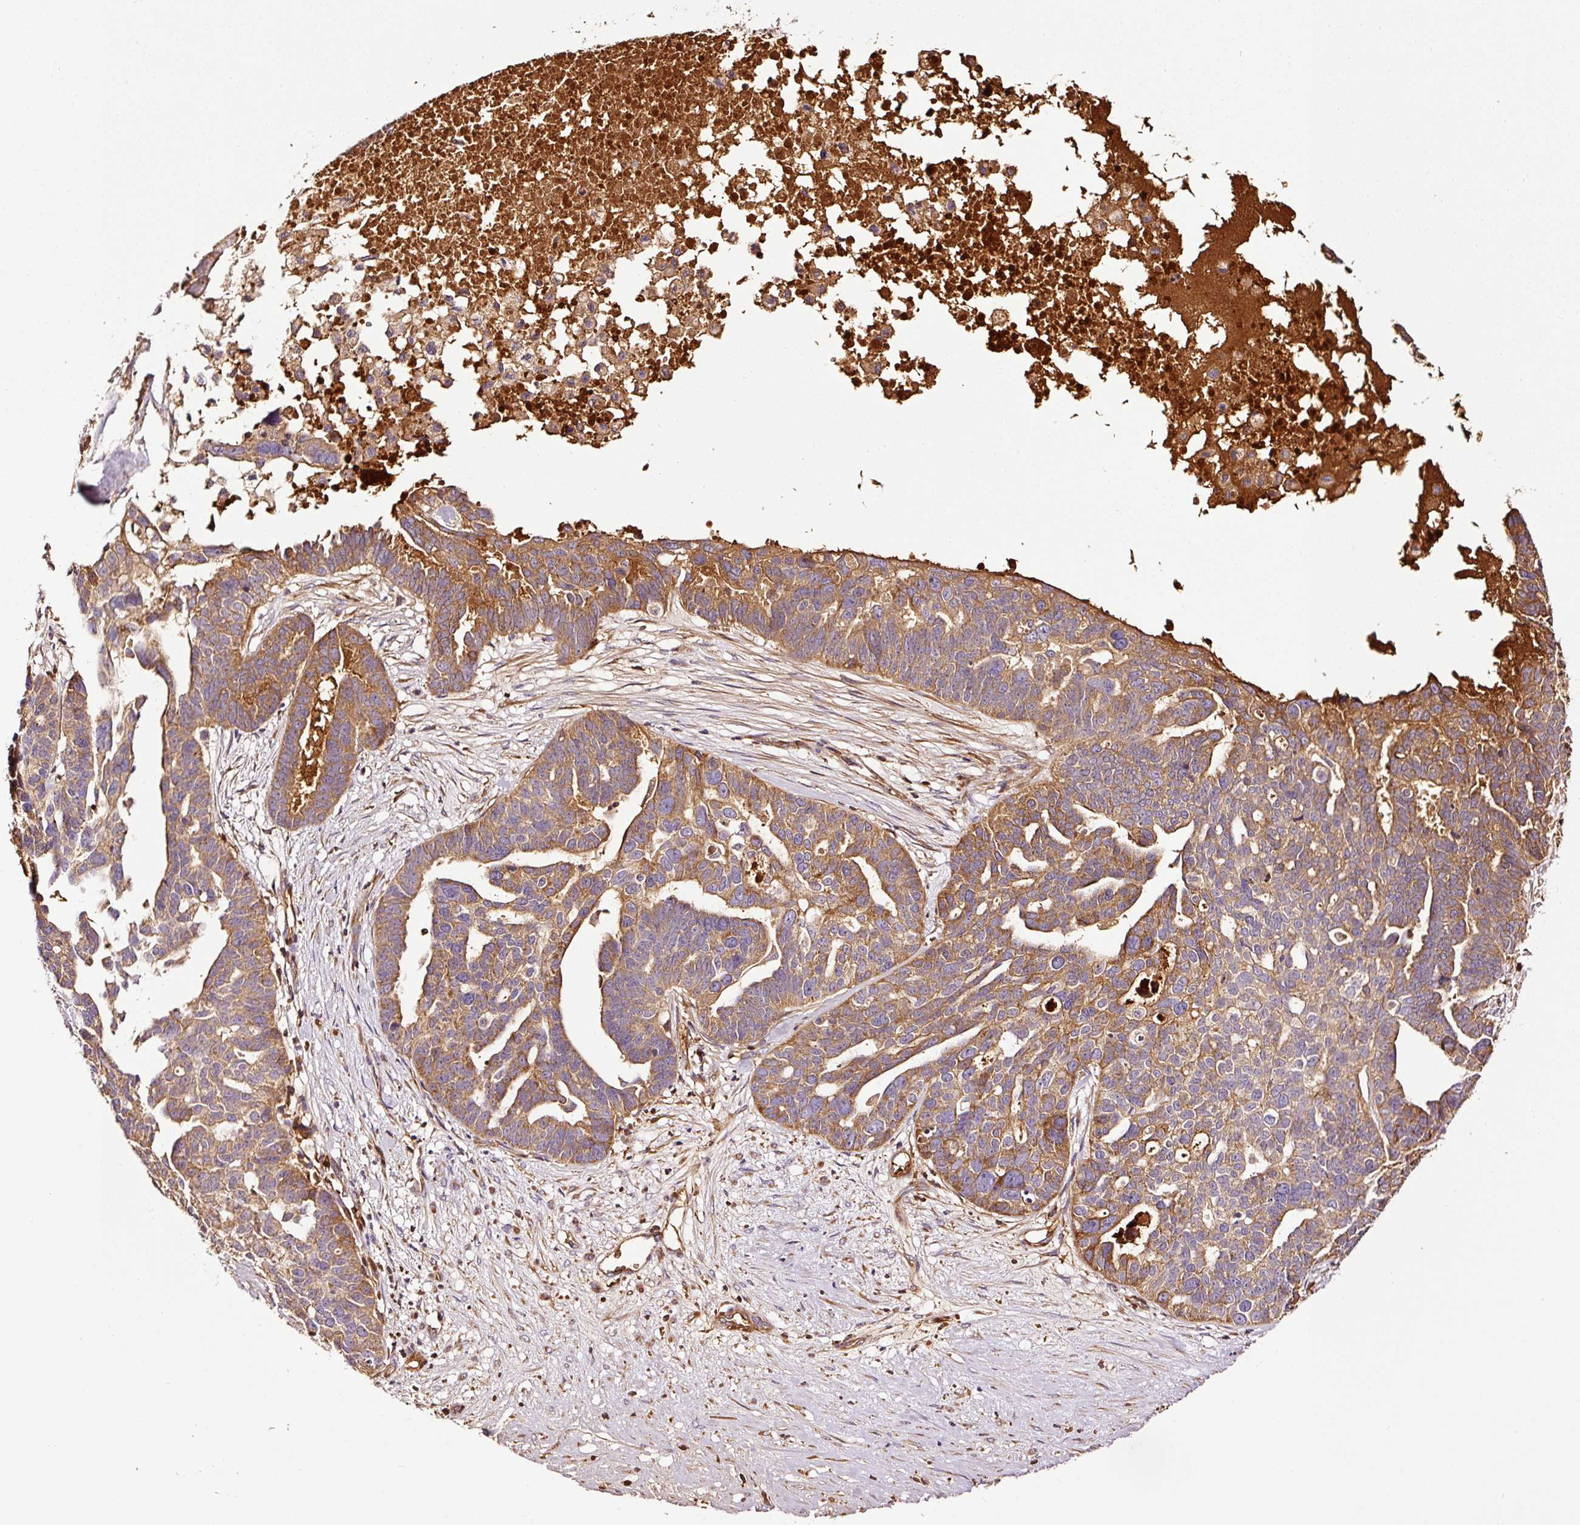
{"staining": {"intensity": "moderate", "quantity": ">75%", "location": "cytoplasmic/membranous"}, "tissue": "ovarian cancer", "cell_type": "Tumor cells", "image_type": "cancer", "snomed": [{"axis": "morphology", "description": "Cystadenocarcinoma, serous, NOS"}, {"axis": "topography", "description": "Ovary"}], "caption": "Immunohistochemistry micrograph of neoplastic tissue: human ovarian cancer stained using IHC shows medium levels of moderate protein expression localized specifically in the cytoplasmic/membranous of tumor cells, appearing as a cytoplasmic/membranous brown color.", "gene": "PGLYRP2", "patient": {"sex": "female", "age": 59}}